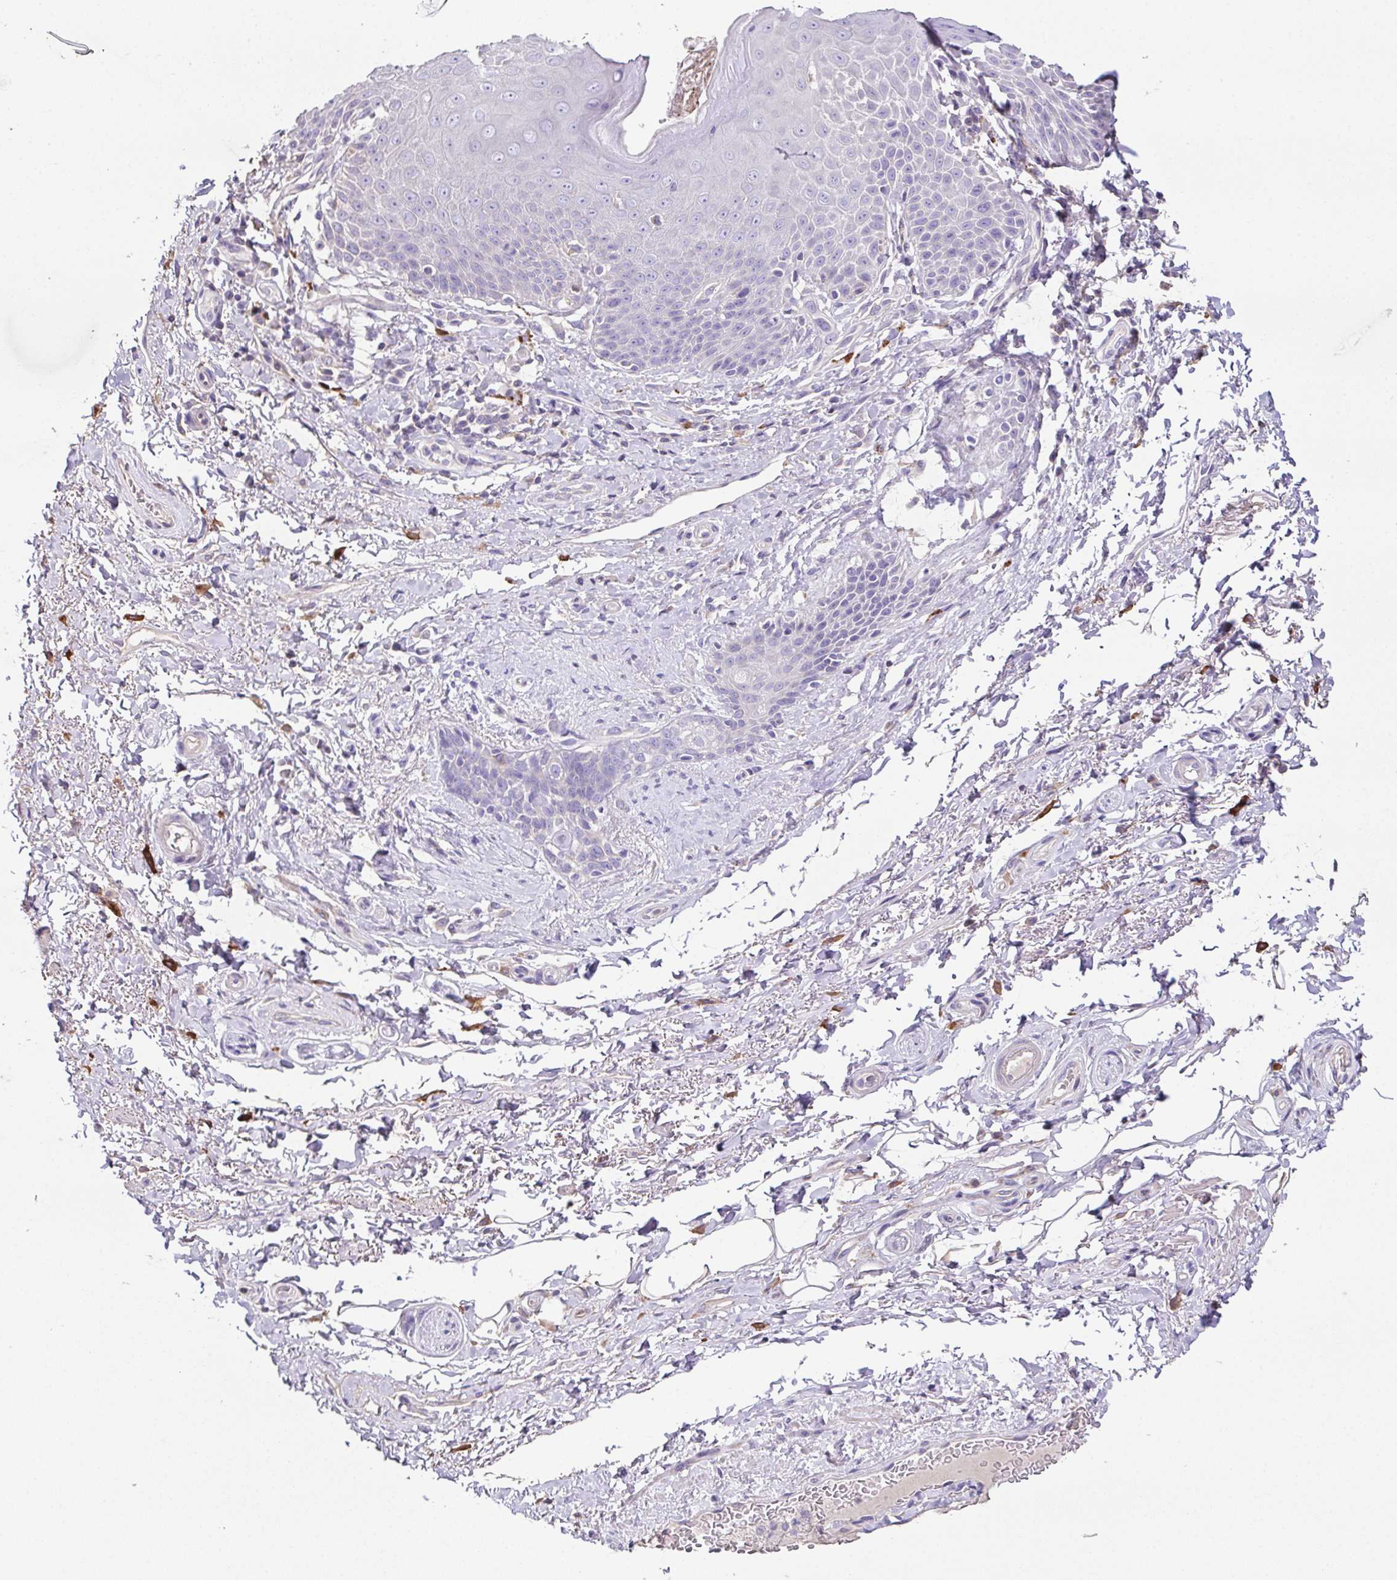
{"staining": {"intensity": "negative", "quantity": "none", "location": "none"}, "tissue": "adipose tissue", "cell_type": "Adipocytes", "image_type": "normal", "snomed": [{"axis": "morphology", "description": "Normal tissue, NOS"}, {"axis": "topography", "description": "Peripheral nerve tissue"}], "caption": "Immunohistochemical staining of normal human adipose tissue exhibits no significant staining in adipocytes. Nuclei are stained in blue.", "gene": "MARCO", "patient": {"sex": "male", "age": 51}}